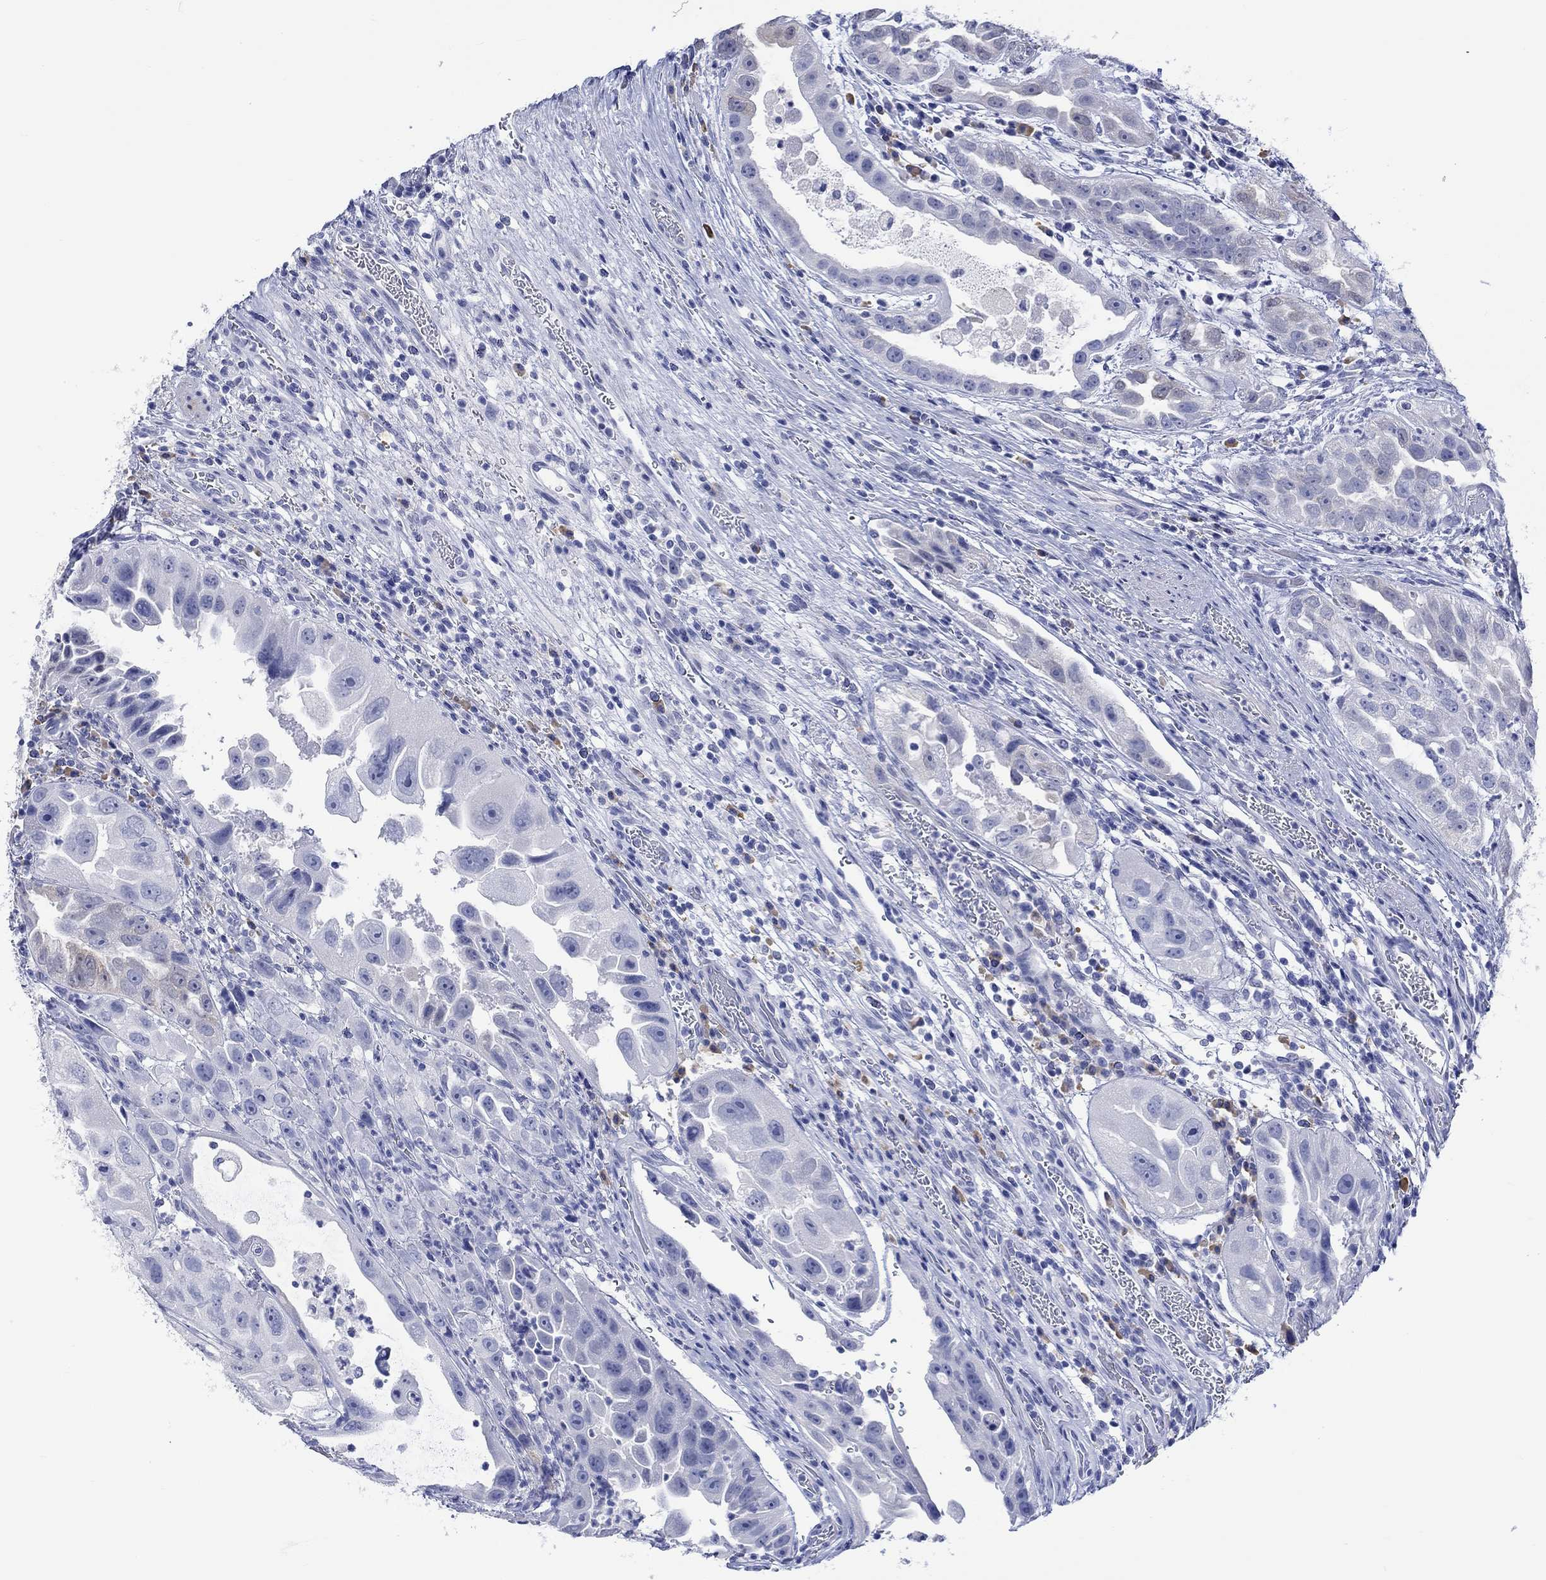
{"staining": {"intensity": "weak", "quantity": "<25%", "location": "cytoplasmic/membranous"}, "tissue": "urothelial cancer", "cell_type": "Tumor cells", "image_type": "cancer", "snomed": [{"axis": "morphology", "description": "Urothelial carcinoma, High grade"}, {"axis": "topography", "description": "Urinary bladder"}], "caption": "Human urothelial cancer stained for a protein using immunohistochemistry (IHC) shows no positivity in tumor cells.", "gene": "MSI1", "patient": {"sex": "female", "age": 41}}